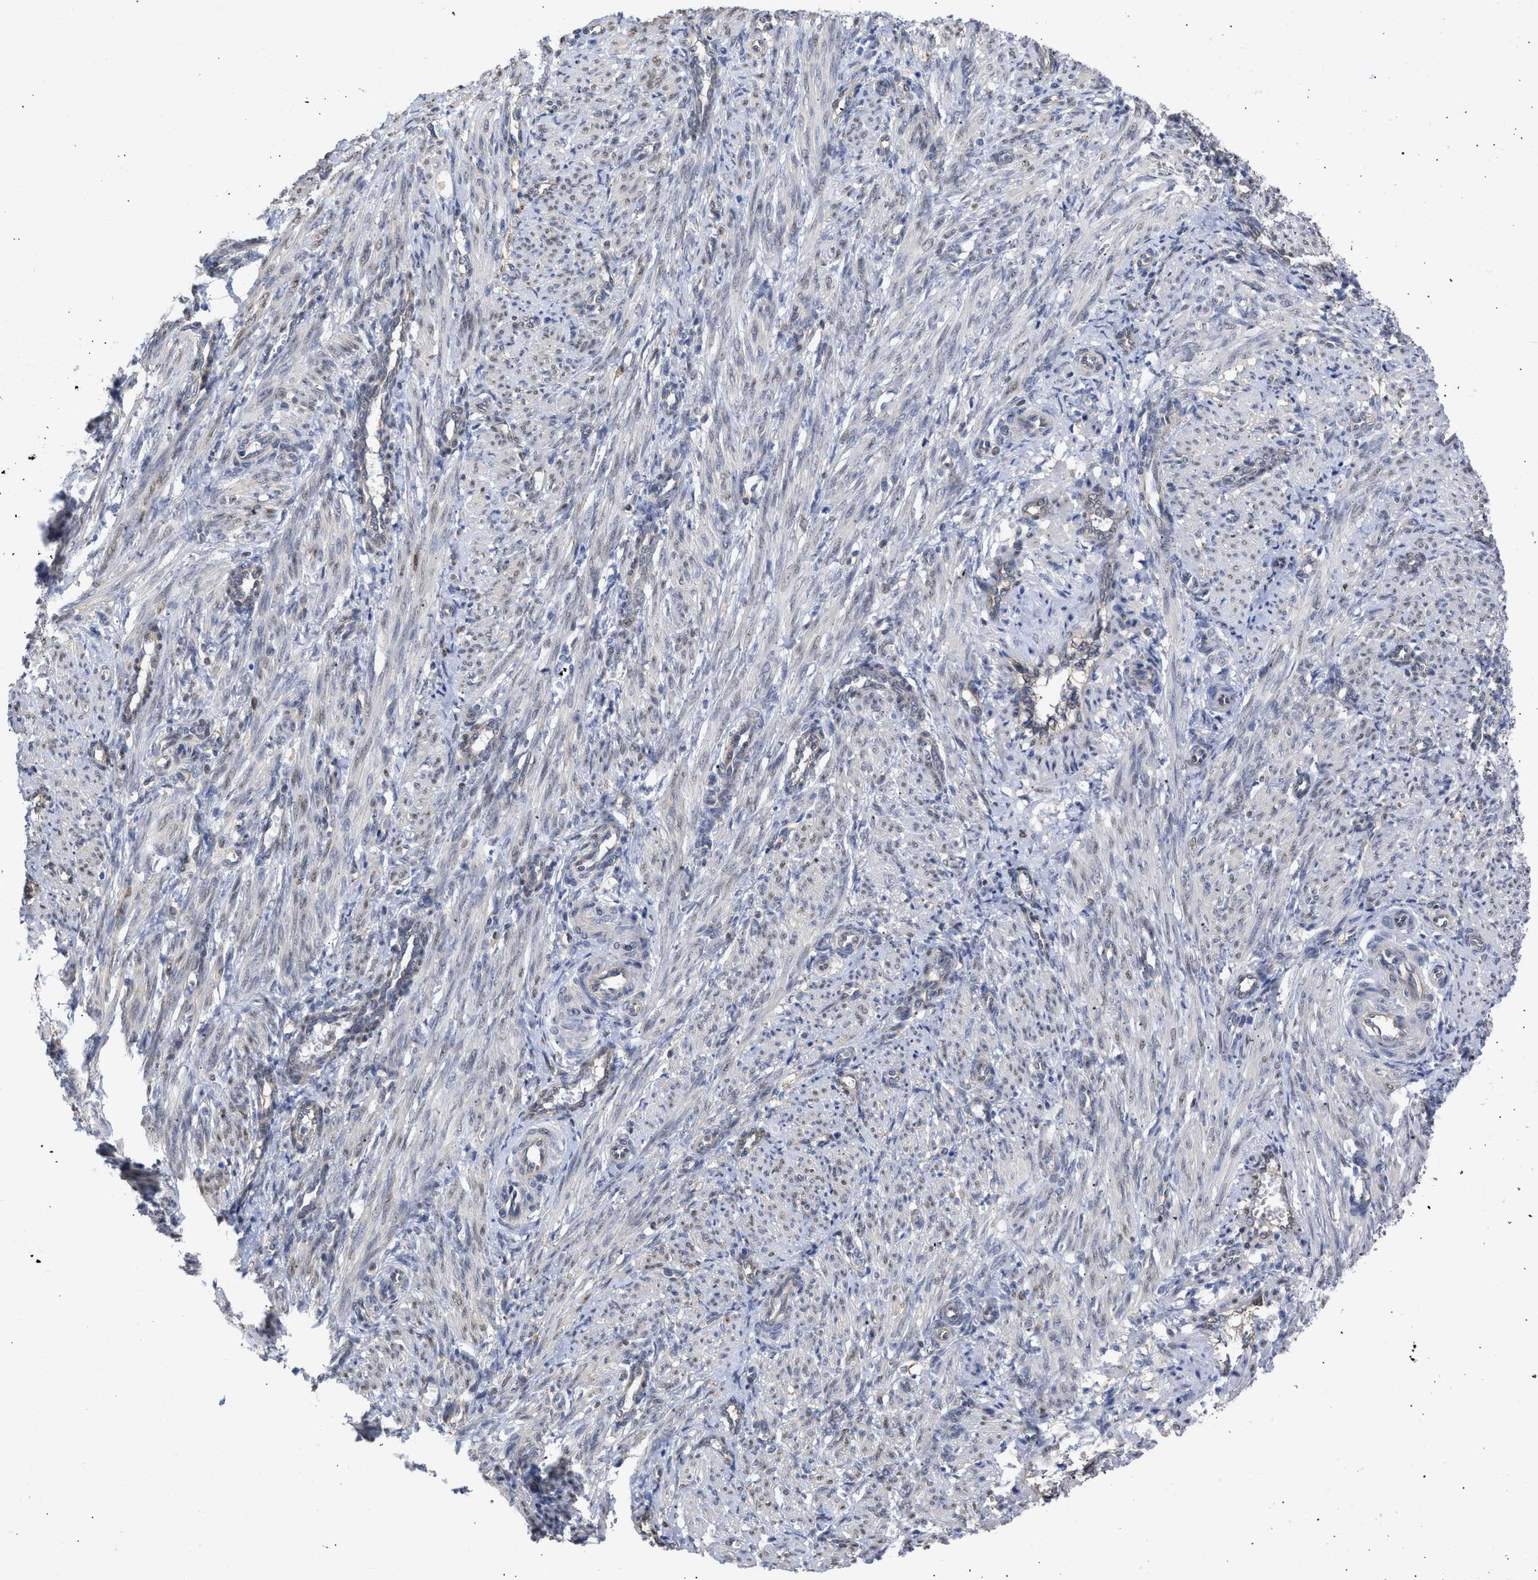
{"staining": {"intensity": "weak", "quantity": "25%-75%", "location": "cytoplasmic/membranous"}, "tissue": "smooth muscle", "cell_type": "Smooth muscle cells", "image_type": "normal", "snomed": [{"axis": "morphology", "description": "Normal tissue, NOS"}, {"axis": "topography", "description": "Endometrium"}], "caption": "Approximately 25%-75% of smooth muscle cells in benign smooth muscle reveal weak cytoplasmic/membranous protein staining as visualized by brown immunohistochemical staining.", "gene": "THRA", "patient": {"sex": "female", "age": 33}}